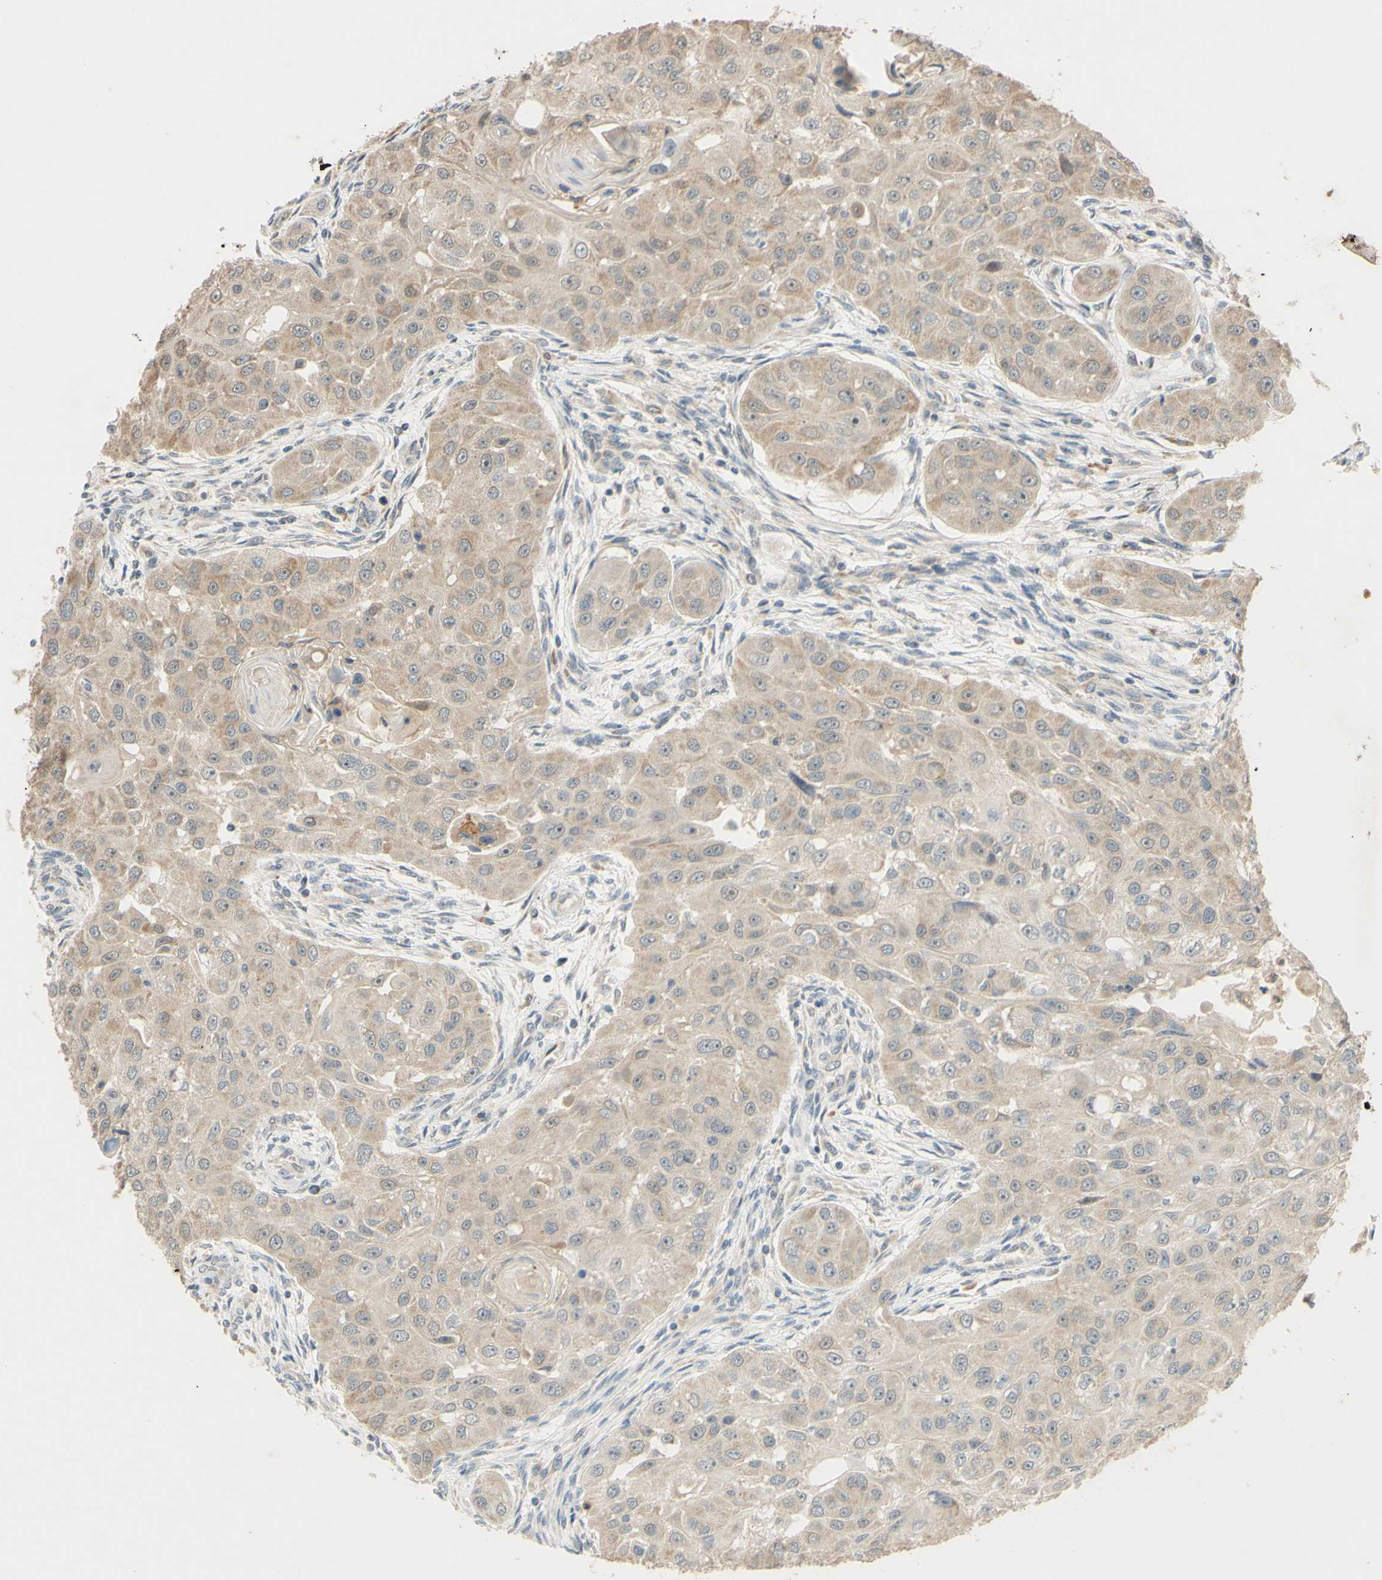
{"staining": {"intensity": "weak", "quantity": ">75%", "location": "cytoplasmic/membranous"}, "tissue": "head and neck cancer", "cell_type": "Tumor cells", "image_type": "cancer", "snomed": [{"axis": "morphology", "description": "Normal tissue, NOS"}, {"axis": "morphology", "description": "Squamous cell carcinoma, NOS"}, {"axis": "topography", "description": "Skeletal muscle"}, {"axis": "topography", "description": "Head-Neck"}], "caption": "Head and neck cancer stained with a protein marker demonstrates weak staining in tumor cells.", "gene": "GATA1", "patient": {"sex": "male", "age": 51}}